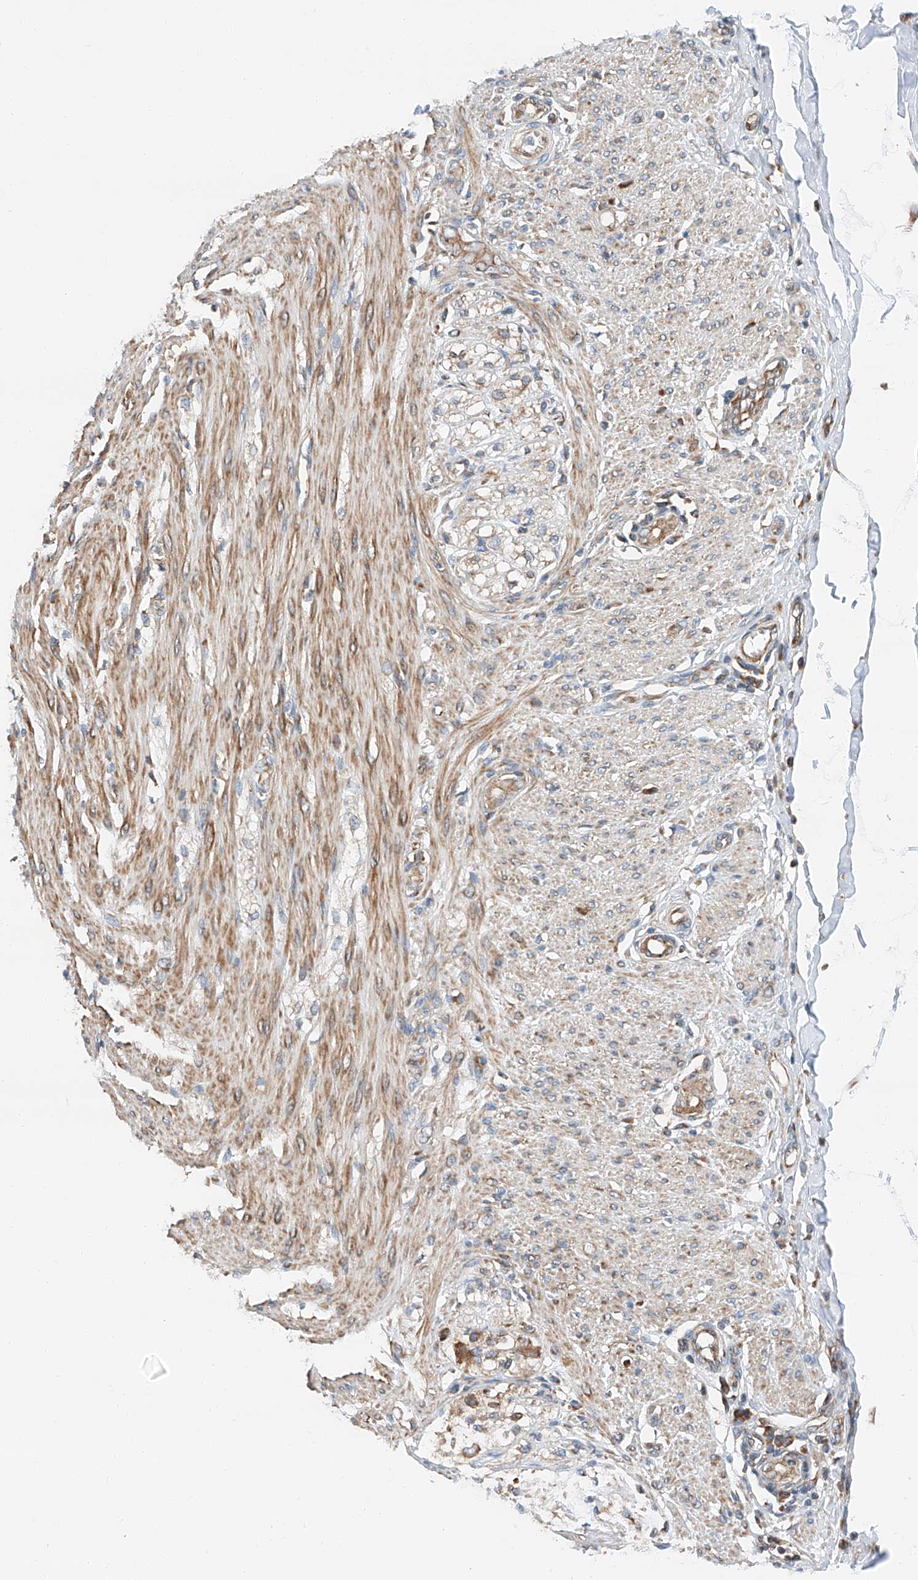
{"staining": {"intensity": "moderate", "quantity": ">75%", "location": "cytoplasmic/membranous"}, "tissue": "smooth muscle", "cell_type": "Smooth muscle cells", "image_type": "normal", "snomed": [{"axis": "morphology", "description": "Normal tissue, NOS"}, {"axis": "morphology", "description": "Adenocarcinoma, NOS"}, {"axis": "topography", "description": "Colon"}, {"axis": "topography", "description": "Peripheral nerve tissue"}], "caption": "Immunohistochemical staining of benign human smooth muscle exhibits moderate cytoplasmic/membranous protein staining in approximately >75% of smooth muscle cells.", "gene": "ZC3H15", "patient": {"sex": "male", "age": 14}}